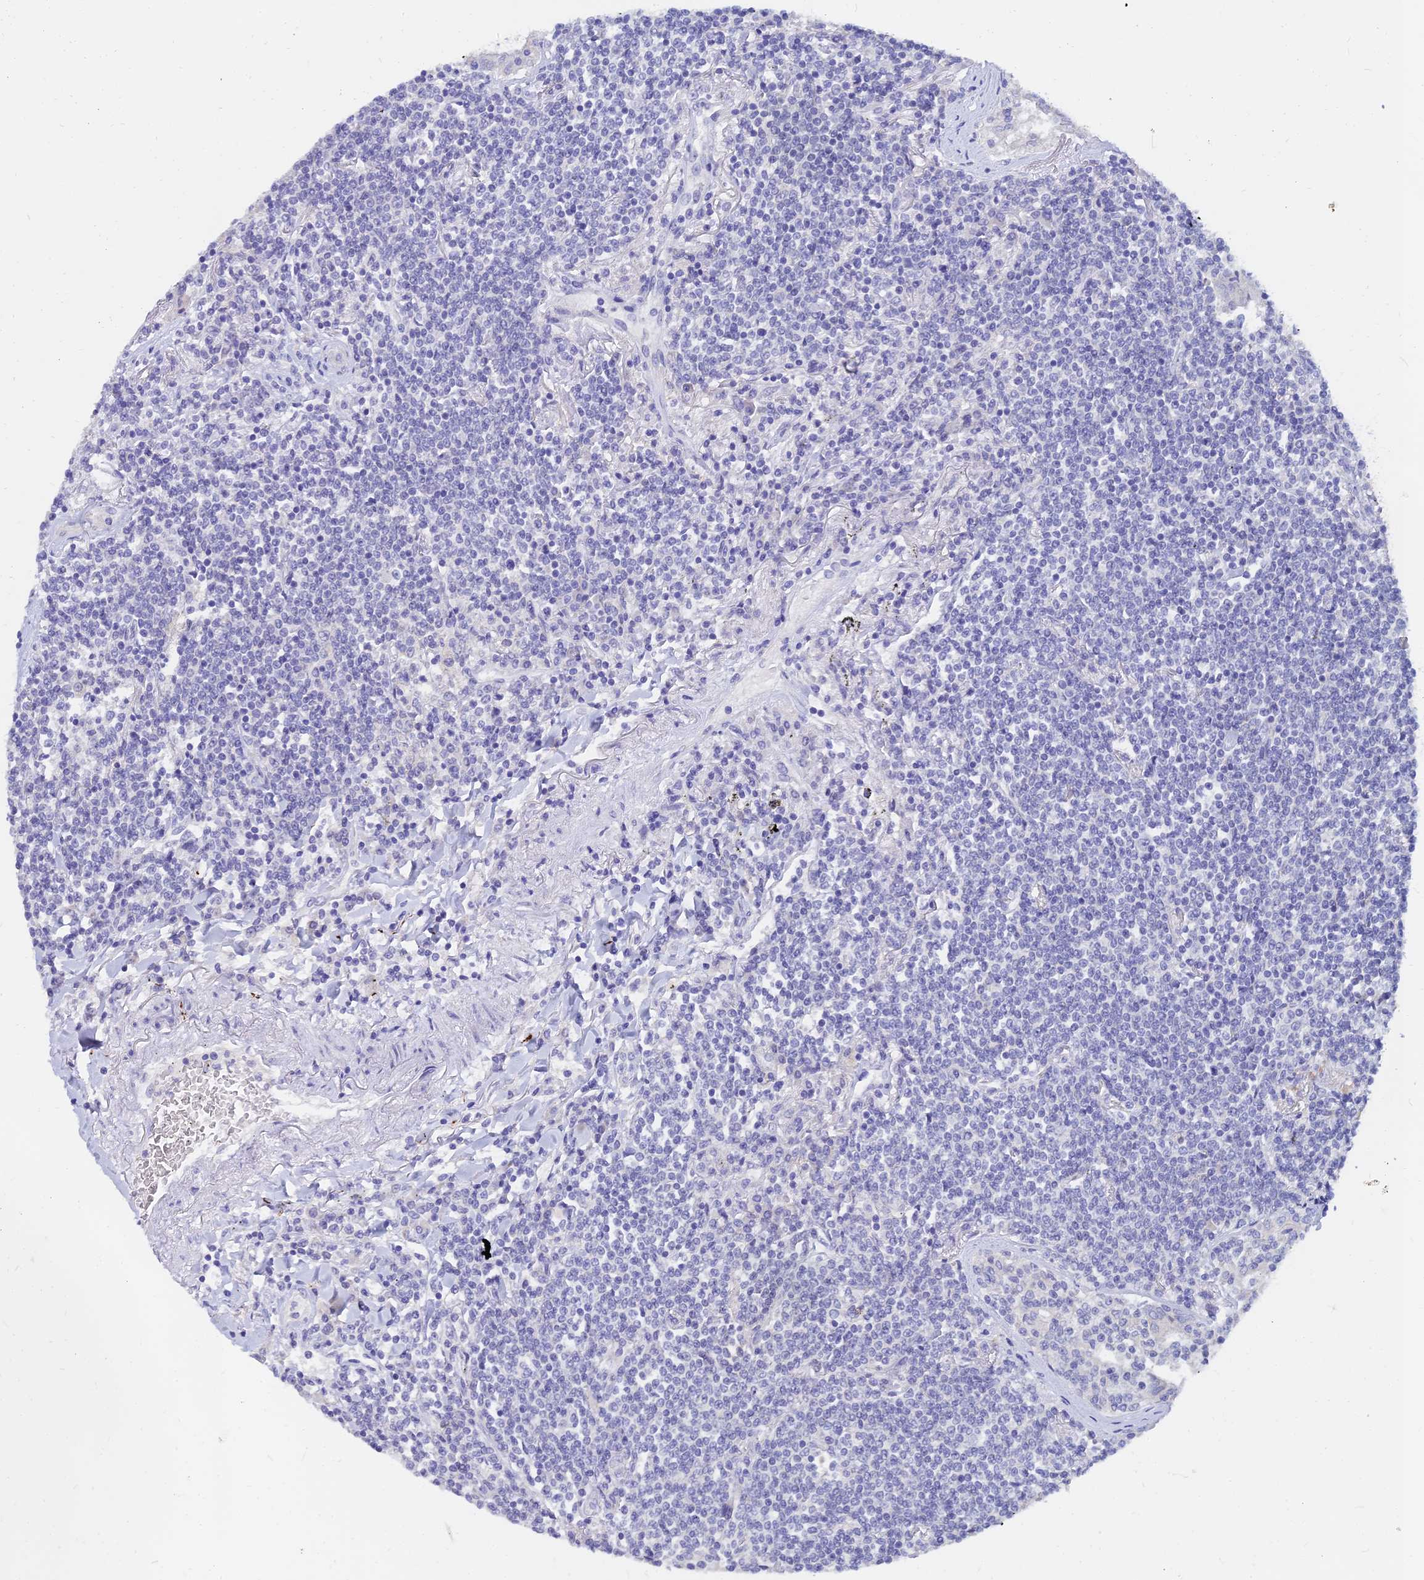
{"staining": {"intensity": "negative", "quantity": "none", "location": "none"}, "tissue": "lymphoma", "cell_type": "Tumor cells", "image_type": "cancer", "snomed": [{"axis": "morphology", "description": "Malignant lymphoma, non-Hodgkin's type, Low grade"}, {"axis": "topography", "description": "Lung"}], "caption": "Immunohistochemistry (IHC) image of lymphoma stained for a protein (brown), which shows no staining in tumor cells. (DAB (3,3'-diaminobenzidine) immunohistochemistry (IHC), high magnification).", "gene": "NPY", "patient": {"sex": "female", "age": 71}}